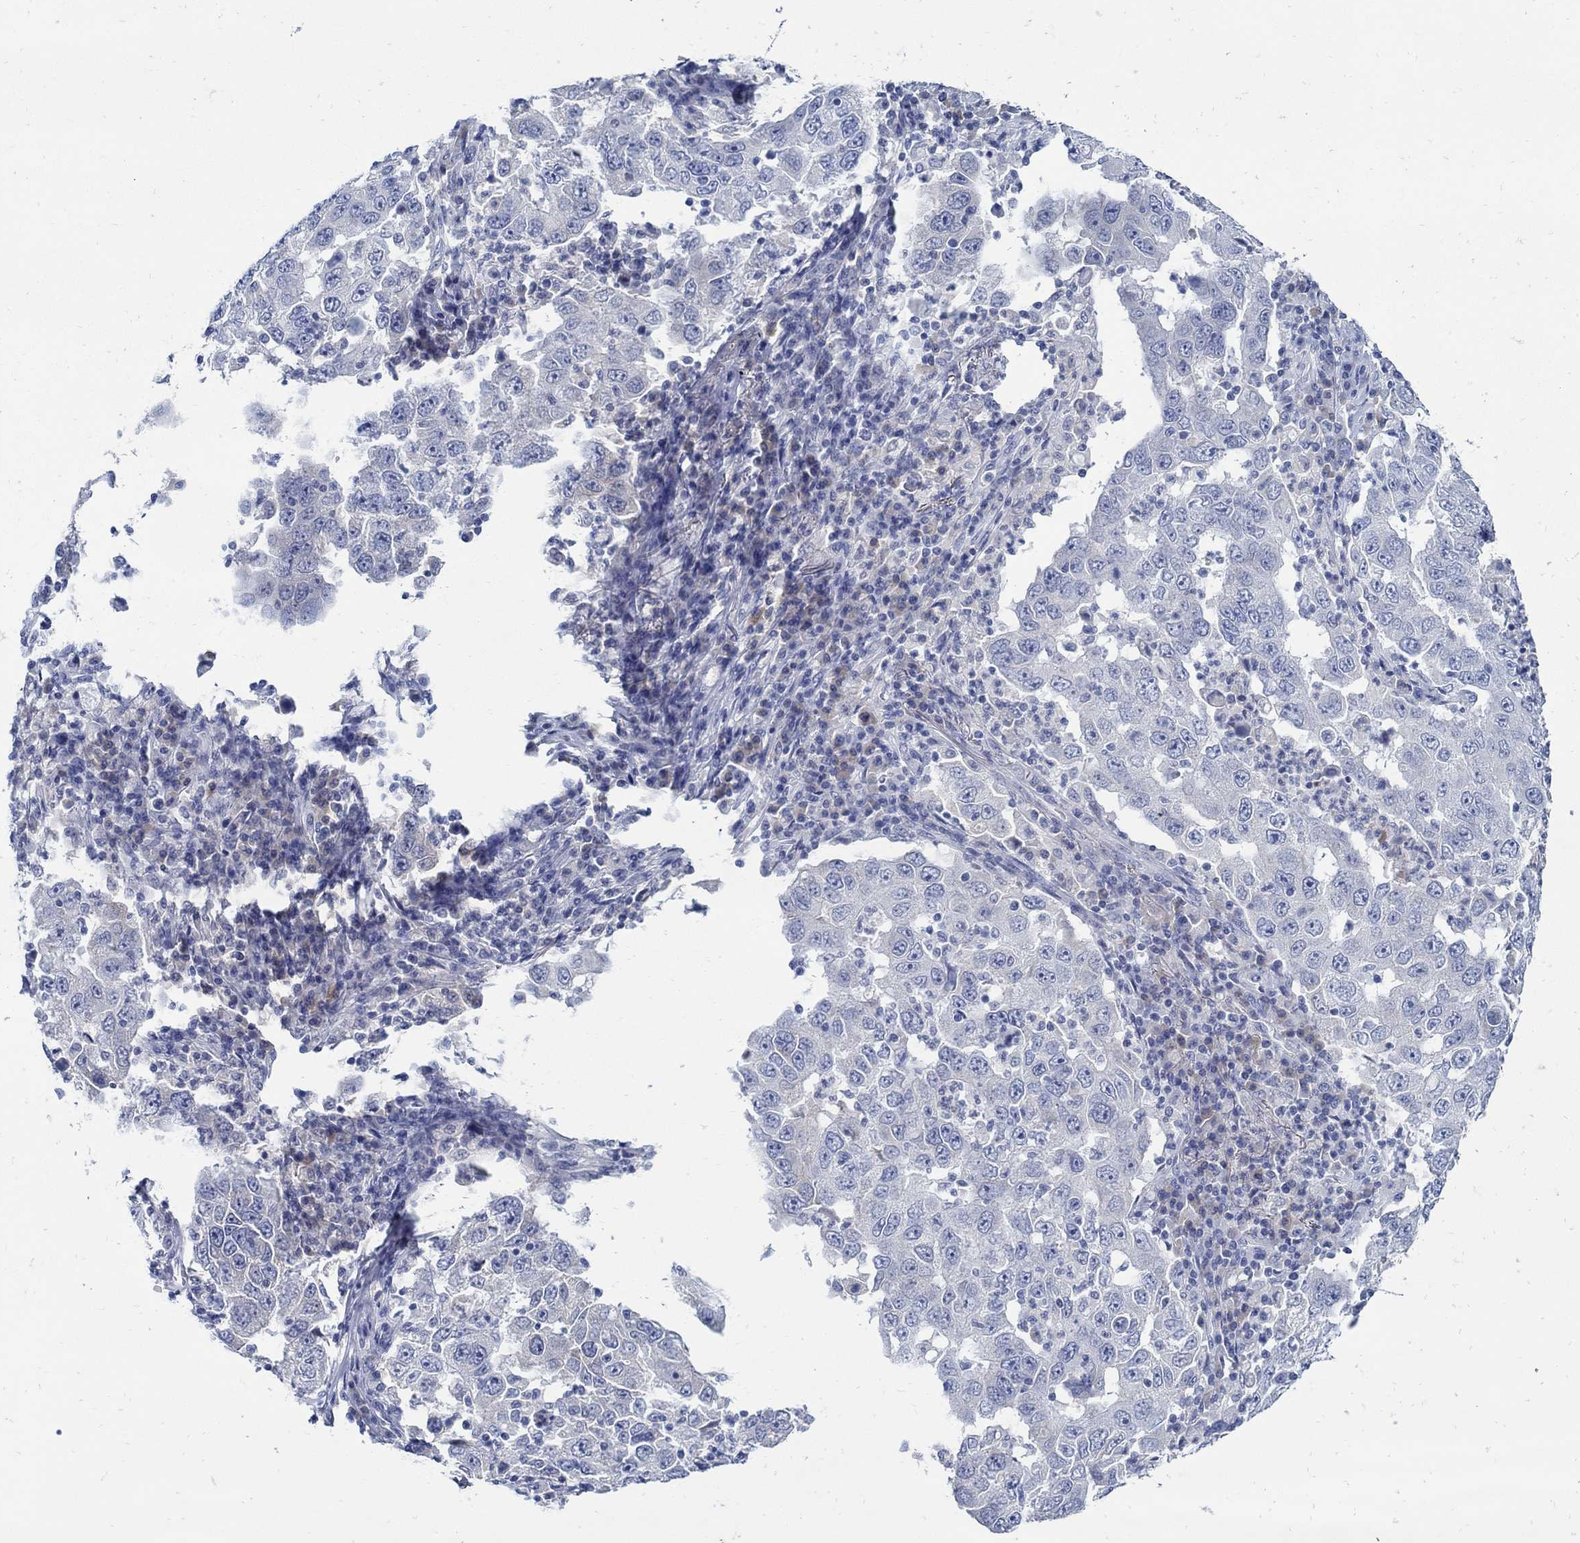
{"staining": {"intensity": "negative", "quantity": "none", "location": "none"}, "tissue": "lung cancer", "cell_type": "Tumor cells", "image_type": "cancer", "snomed": [{"axis": "morphology", "description": "Adenocarcinoma, NOS"}, {"axis": "topography", "description": "Lung"}], "caption": "Immunohistochemical staining of lung adenocarcinoma displays no significant positivity in tumor cells. The staining is performed using DAB brown chromogen with nuclei counter-stained in using hematoxylin.", "gene": "PAX9", "patient": {"sex": "male", "age": 73}}